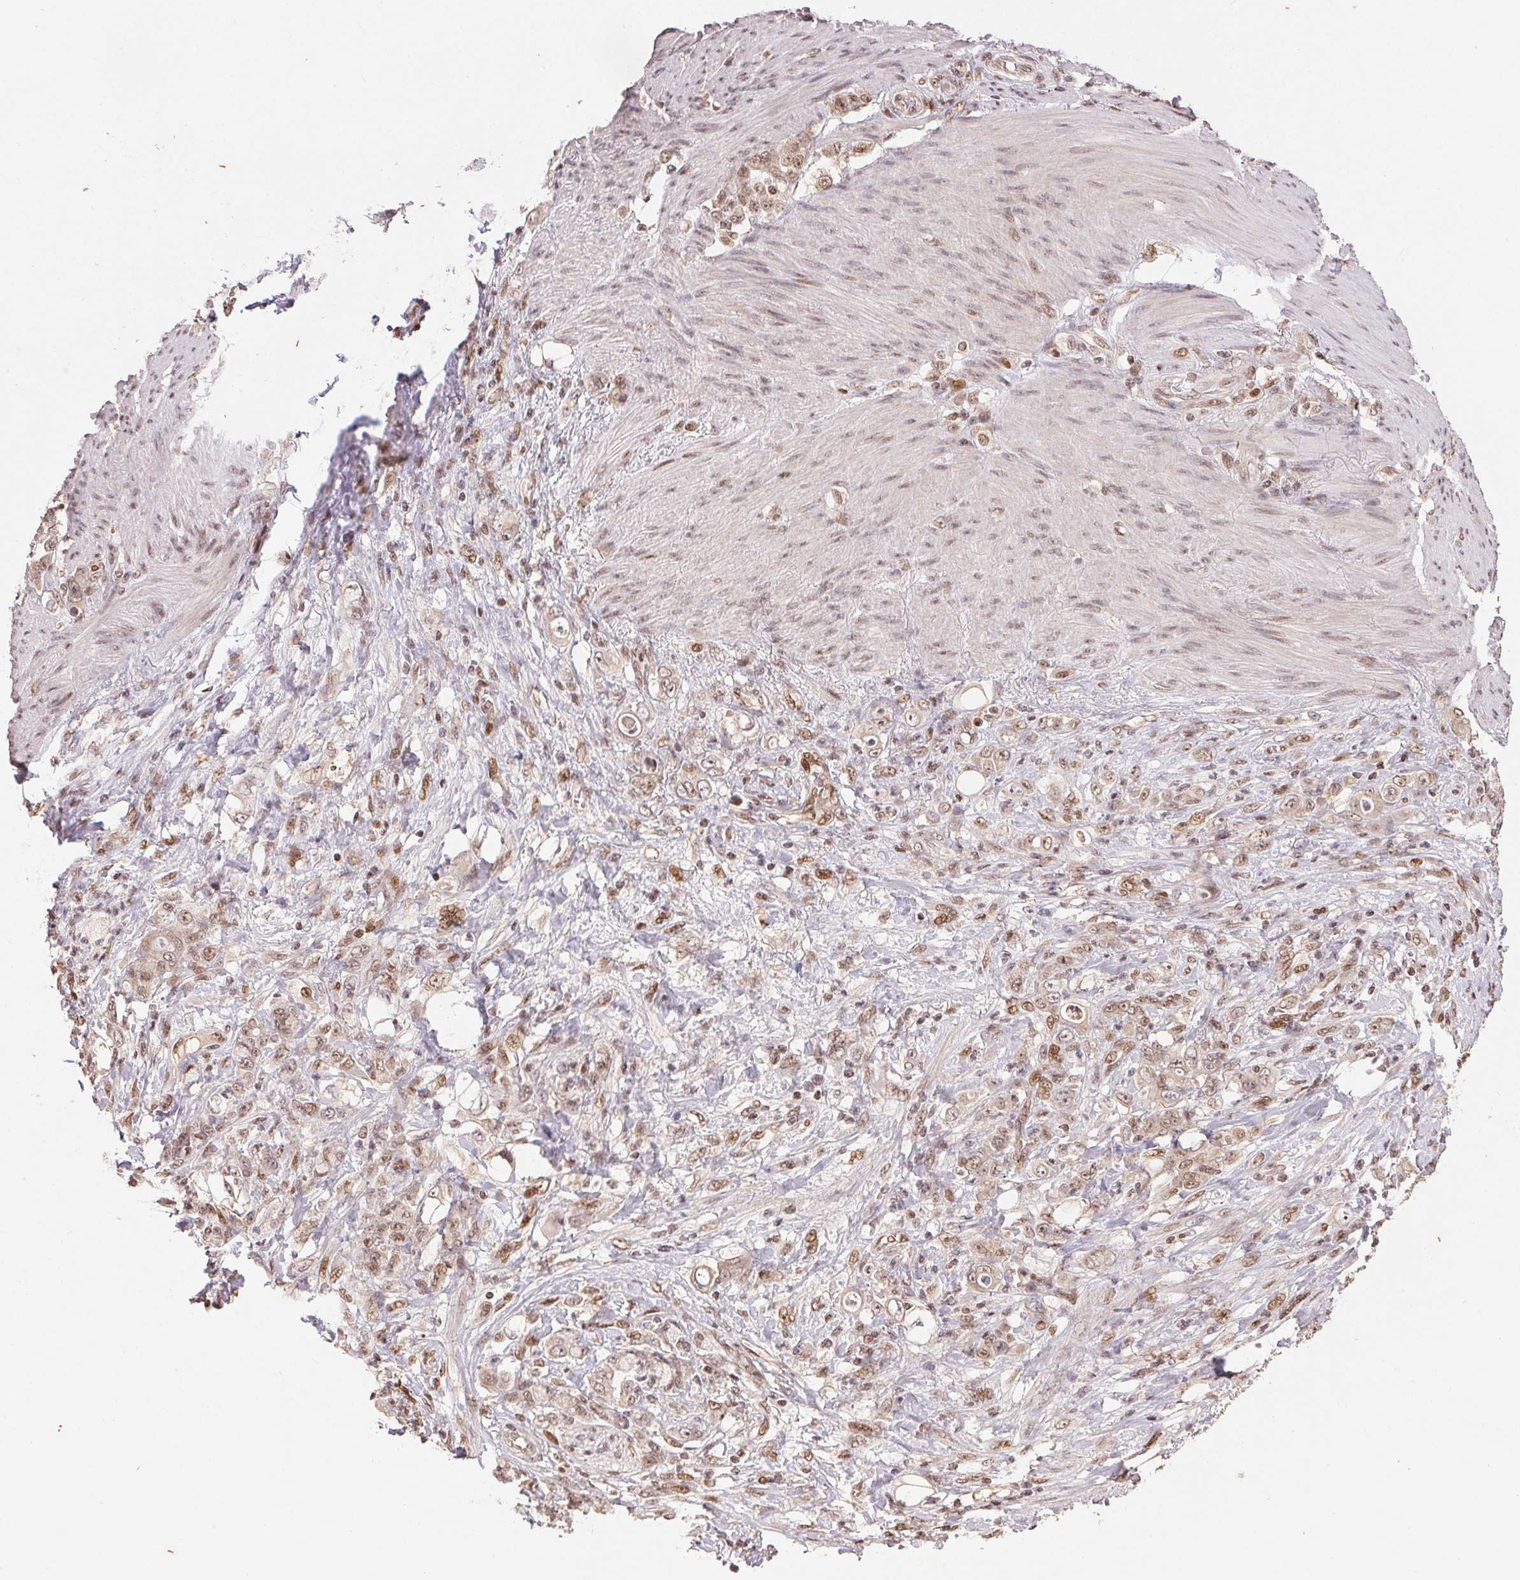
{"staining": {"intensity": "moderate", "quantity": ">75%", "location": "nuclear"}, "tissue": "stomach cancer", "cell_type": "Tumor cells", "image_type": "cancer", "snomed": [{"axis": "morphology", "description": "Adenocarcinoma, NOS"}, {"axis": "topography", "description": "Stomach"}], "caption": "Immunohistochemical staining of stomach adenocarcinoma shows medium levels of moderate nuclear protein staining in approximately >75% of tumor cells.", "gene": "MAPKAPK2", "patient": {"sex": "female", "age": 79}}